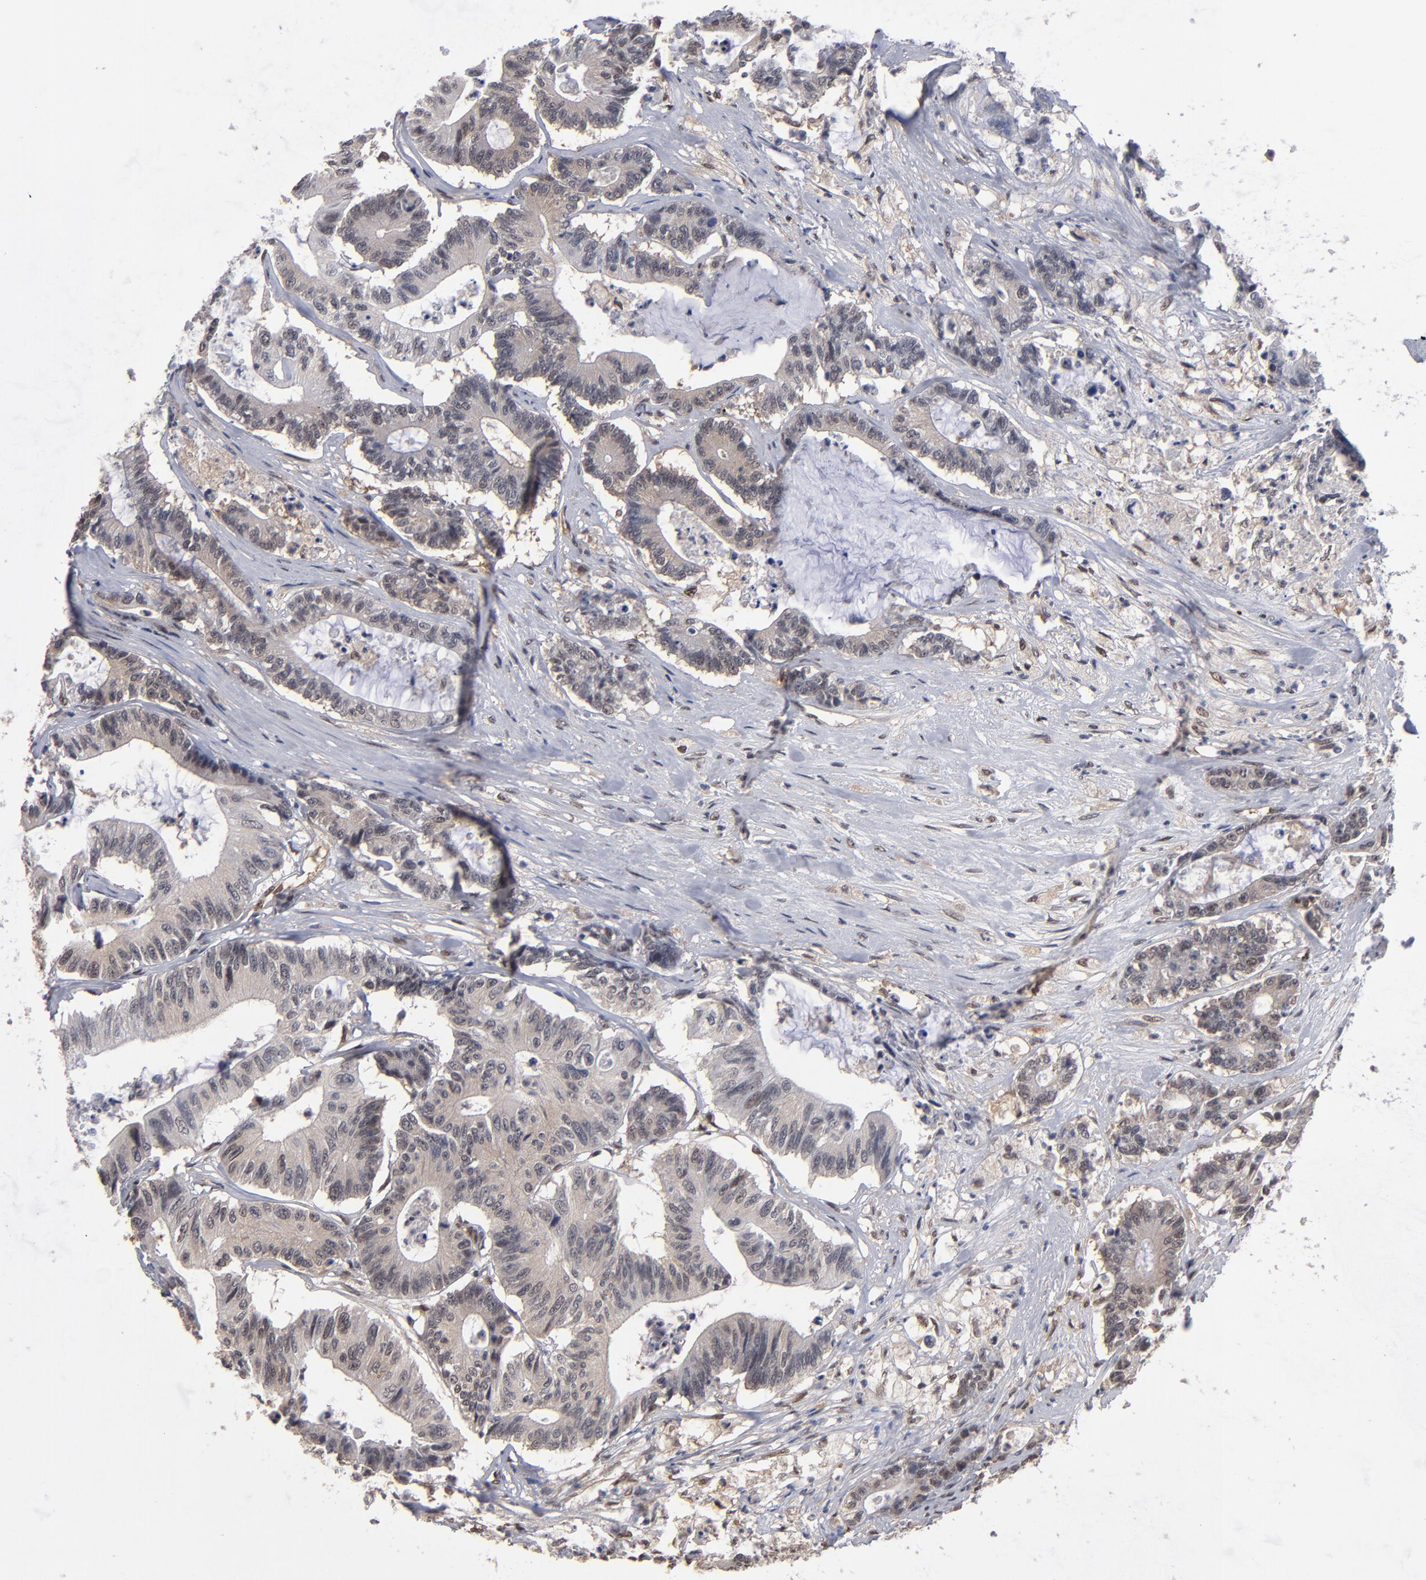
{"staining": {"intensity": "weak", "quantity": ">75%", "location": "cytoplasmic/membranous"}, "tissue": "colorectal cancer", "cell_type": "Tumor cells", "image_type": "cancer", "snomed": [{"axis": "morphology", "description": "Adenocarcinoma, NOS"}, {"axis": "topography", "description": "Colon"}], "caption": "Adenocarcinoma (colorectal) stained for a protein shows weak cytoplasmic/membranous positivity in tumor cells.", "gene": "HUWE1", "patient": {"sex": "female", "age": 84}}